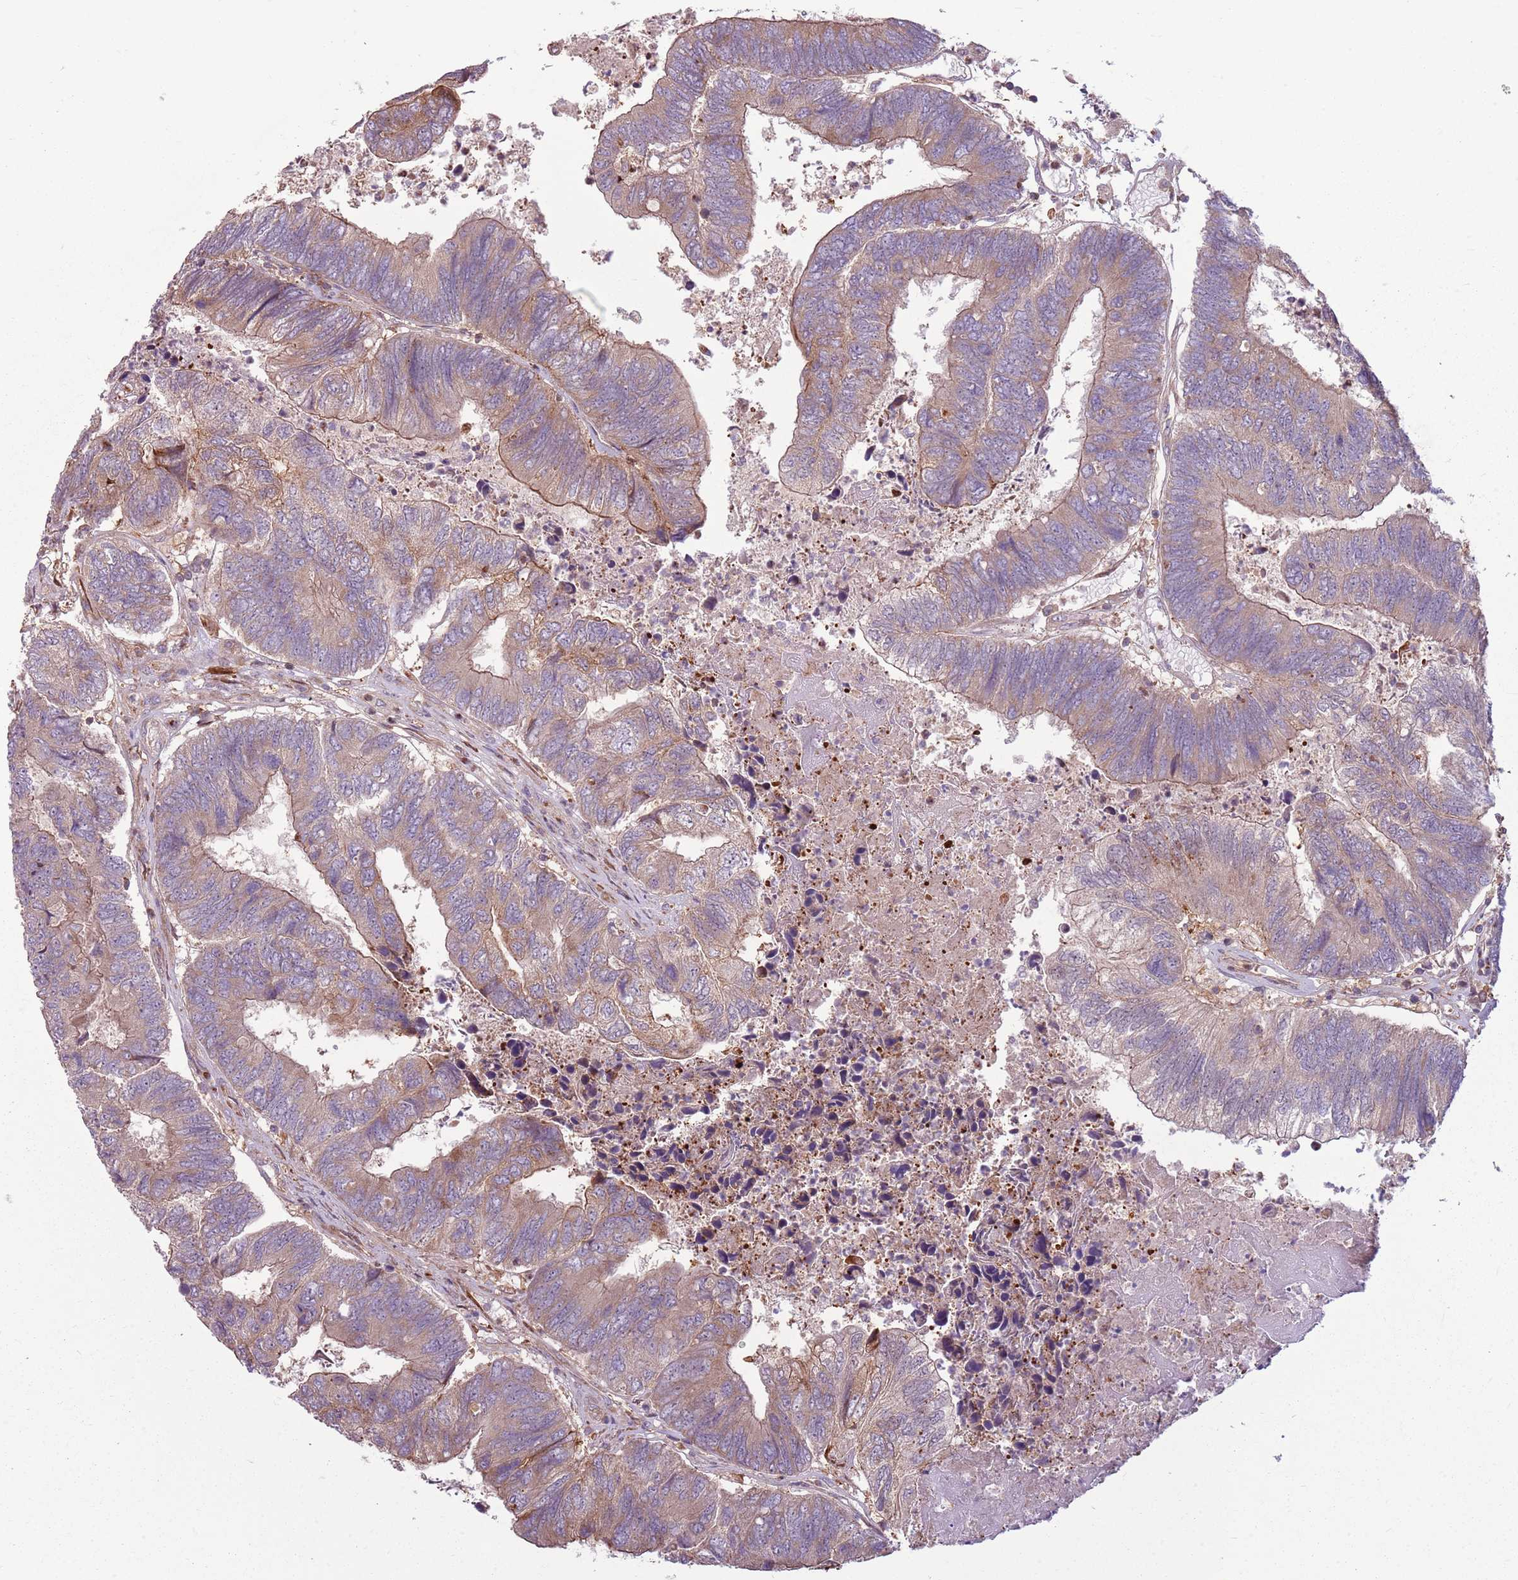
{"staining": {"intensity": "moderate", "quantity": "25%-75%", "location": "cytoplasmic/membranous"}, "tissue": "colorectal cancer", "cell_type": "Tumor cells", "image_type": "cancer", "snomed": [{"axis": "morphology", "description": "Adenocarcinoma, NOS"}, {"axis": "topography", "description": "Colon"}], "caption": "Colorectal cancer stained with DAB immunohistochemistry (IHC) demonstrates medium levels of moderate cytoplasmic/membranous staining in about 25%-75% of tumor cells.", "gene": "RPL21", "patient": {"sex": "female", "age": 67}}